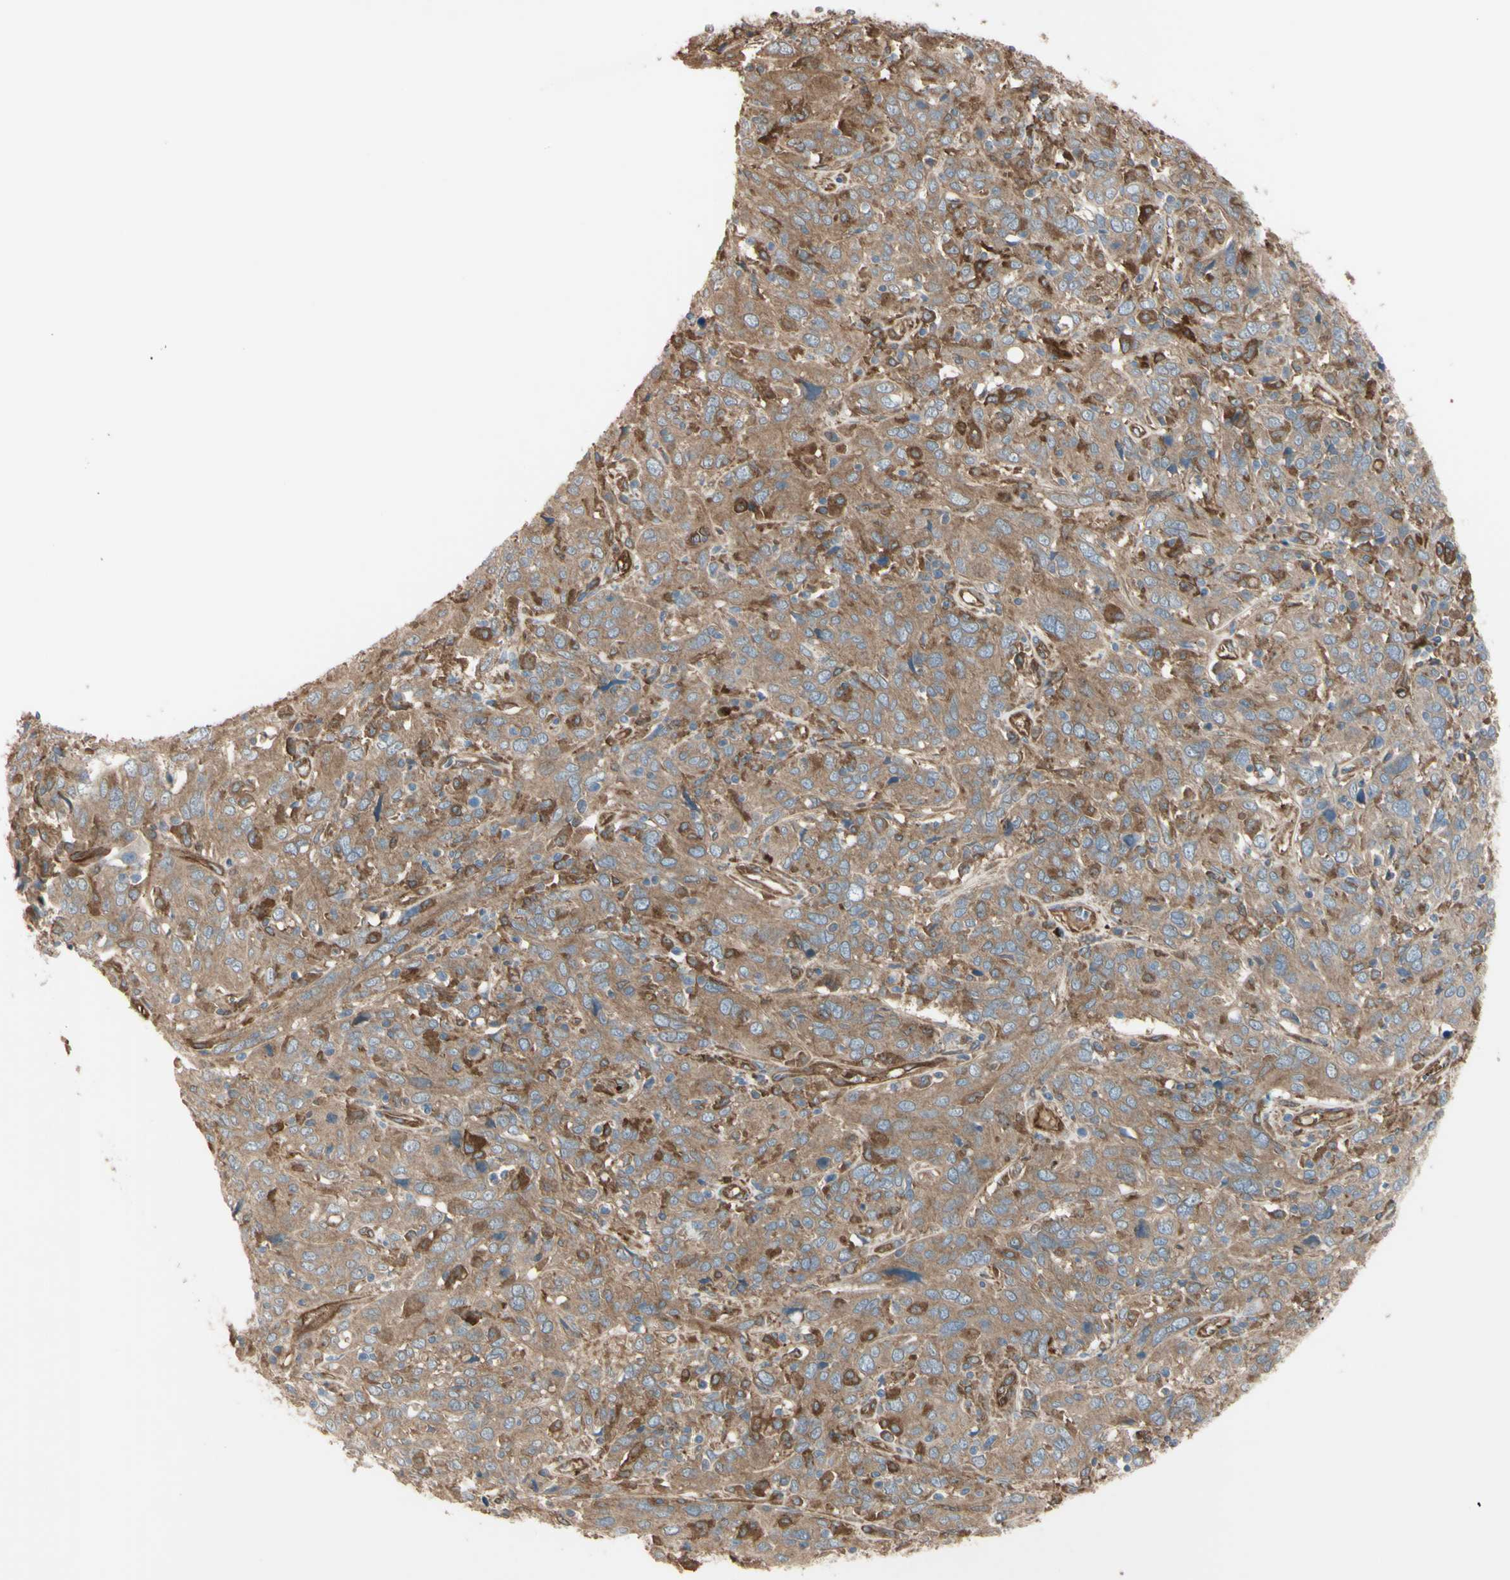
{"staining": {"intensity": "moderate", "quantity": ">75%", "location": "cytoplasmic/membranous"}, "tissue": "cervical cancer", "cell_type": "Tumor cells", "image_type": "cancer", "snomed": [{"axis": "morphology", "description": "Squamous cell carcinoma, NOS"}, {"axis": "topography", "description": "Cervix"}], "caption": "A micrograph showing moderate cytoplasmic/membranous staining in about >75% of tumor cells in cervical squamous cell carcinoma, as visualized by brown immunohistochemical staining.", "gene": "PTPN12", "patient": {"sex": "female", "age": 46}}